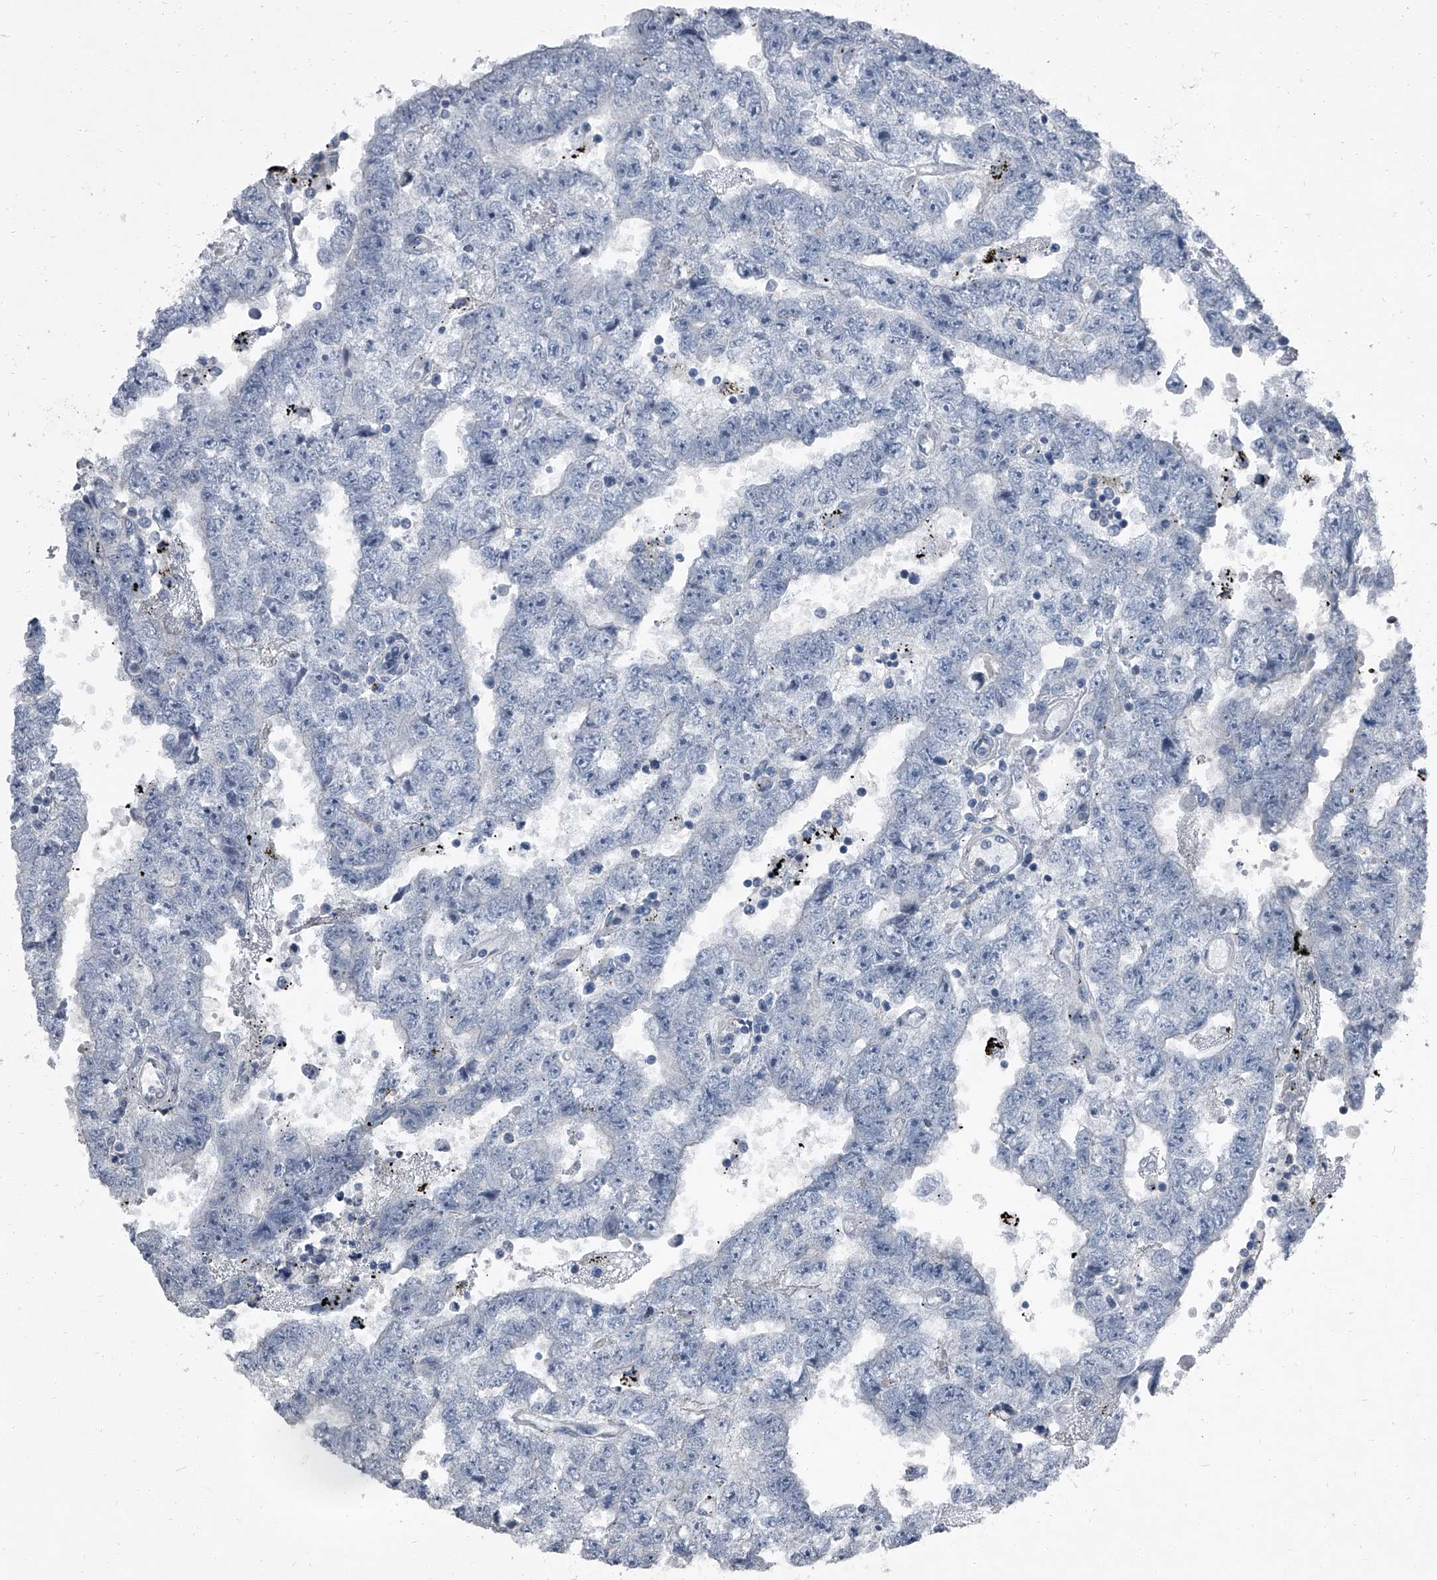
{"staining": {"intensity": "negative", "quantity": "none", "location": "none"}, "tissue": "testis cancer", "cell_type": "Tumor cells", "image_type": "cancer", "snomed": [{"axis": "morphology", "description": "Carcinoma, Embryonal, NOS"}, {"axis": "topography", "description": "Testis"}], "caption": "Tumor cells show no significant protein staining in testis embryonal carcinoma.", "gene": "HEPHL1", "patient": {"sex": "male", "age": 25}}